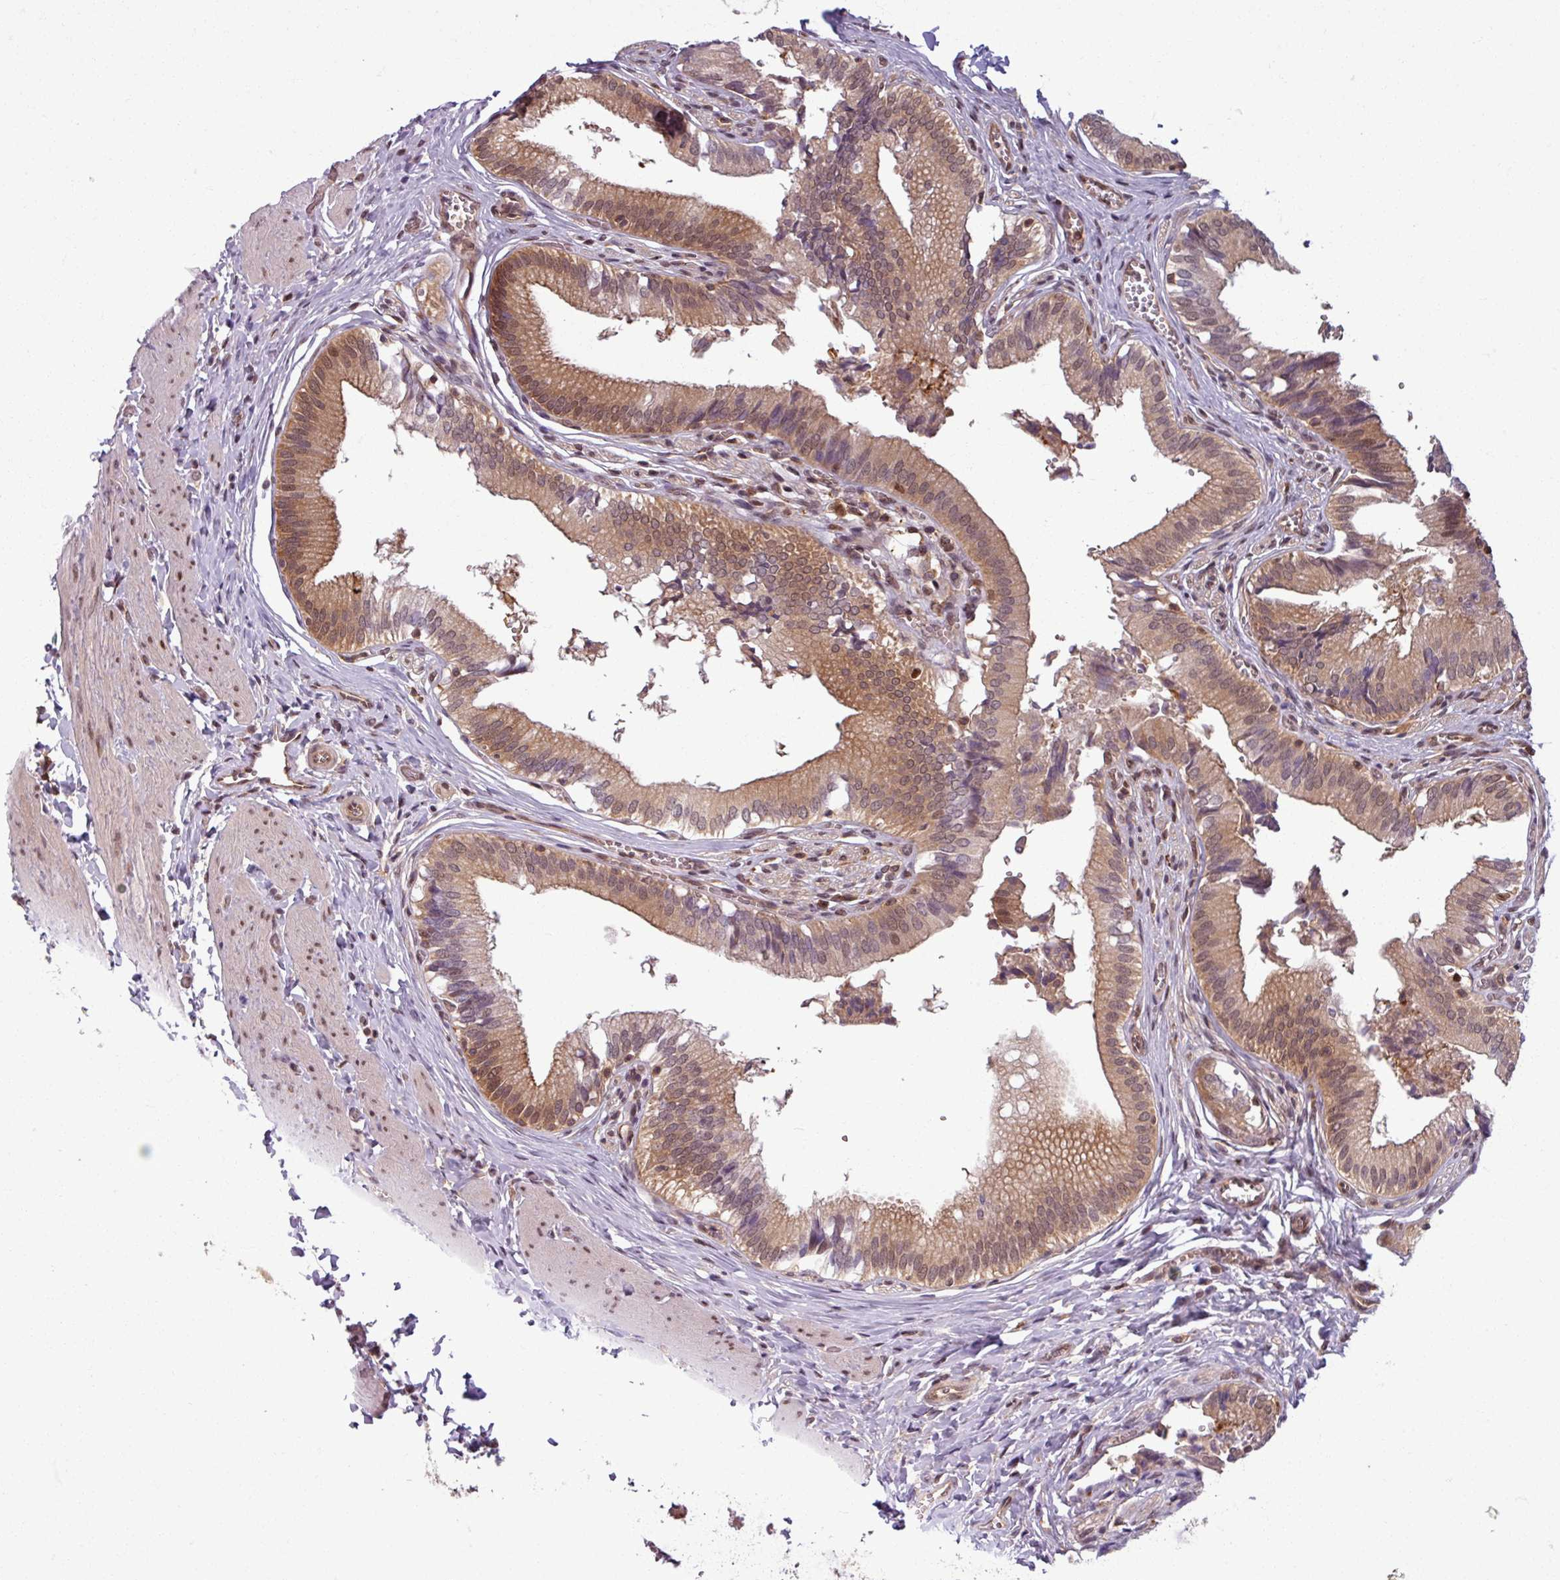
{"staining": {"intensity": "moderate", "quantity": ">75%", "location": "cytoplasmic/membranous,nuclear"}, "tissue": "gallbladder", "cell_type": "Glandular cells", "image_type": "normal", "snomed": [{"axis": "morphology", "description": "Normal tissue, NOS"}, {"axis": "topography", "description": "Gallbladder"}], "caption": "Protein staining of normal gallbladder displays moderate cytoplasmic/membranous,nuclear expression in approximately >75% of glandular cells.", "gene": "KCTD11", "patient": {"sex": "male", "age": 17}}